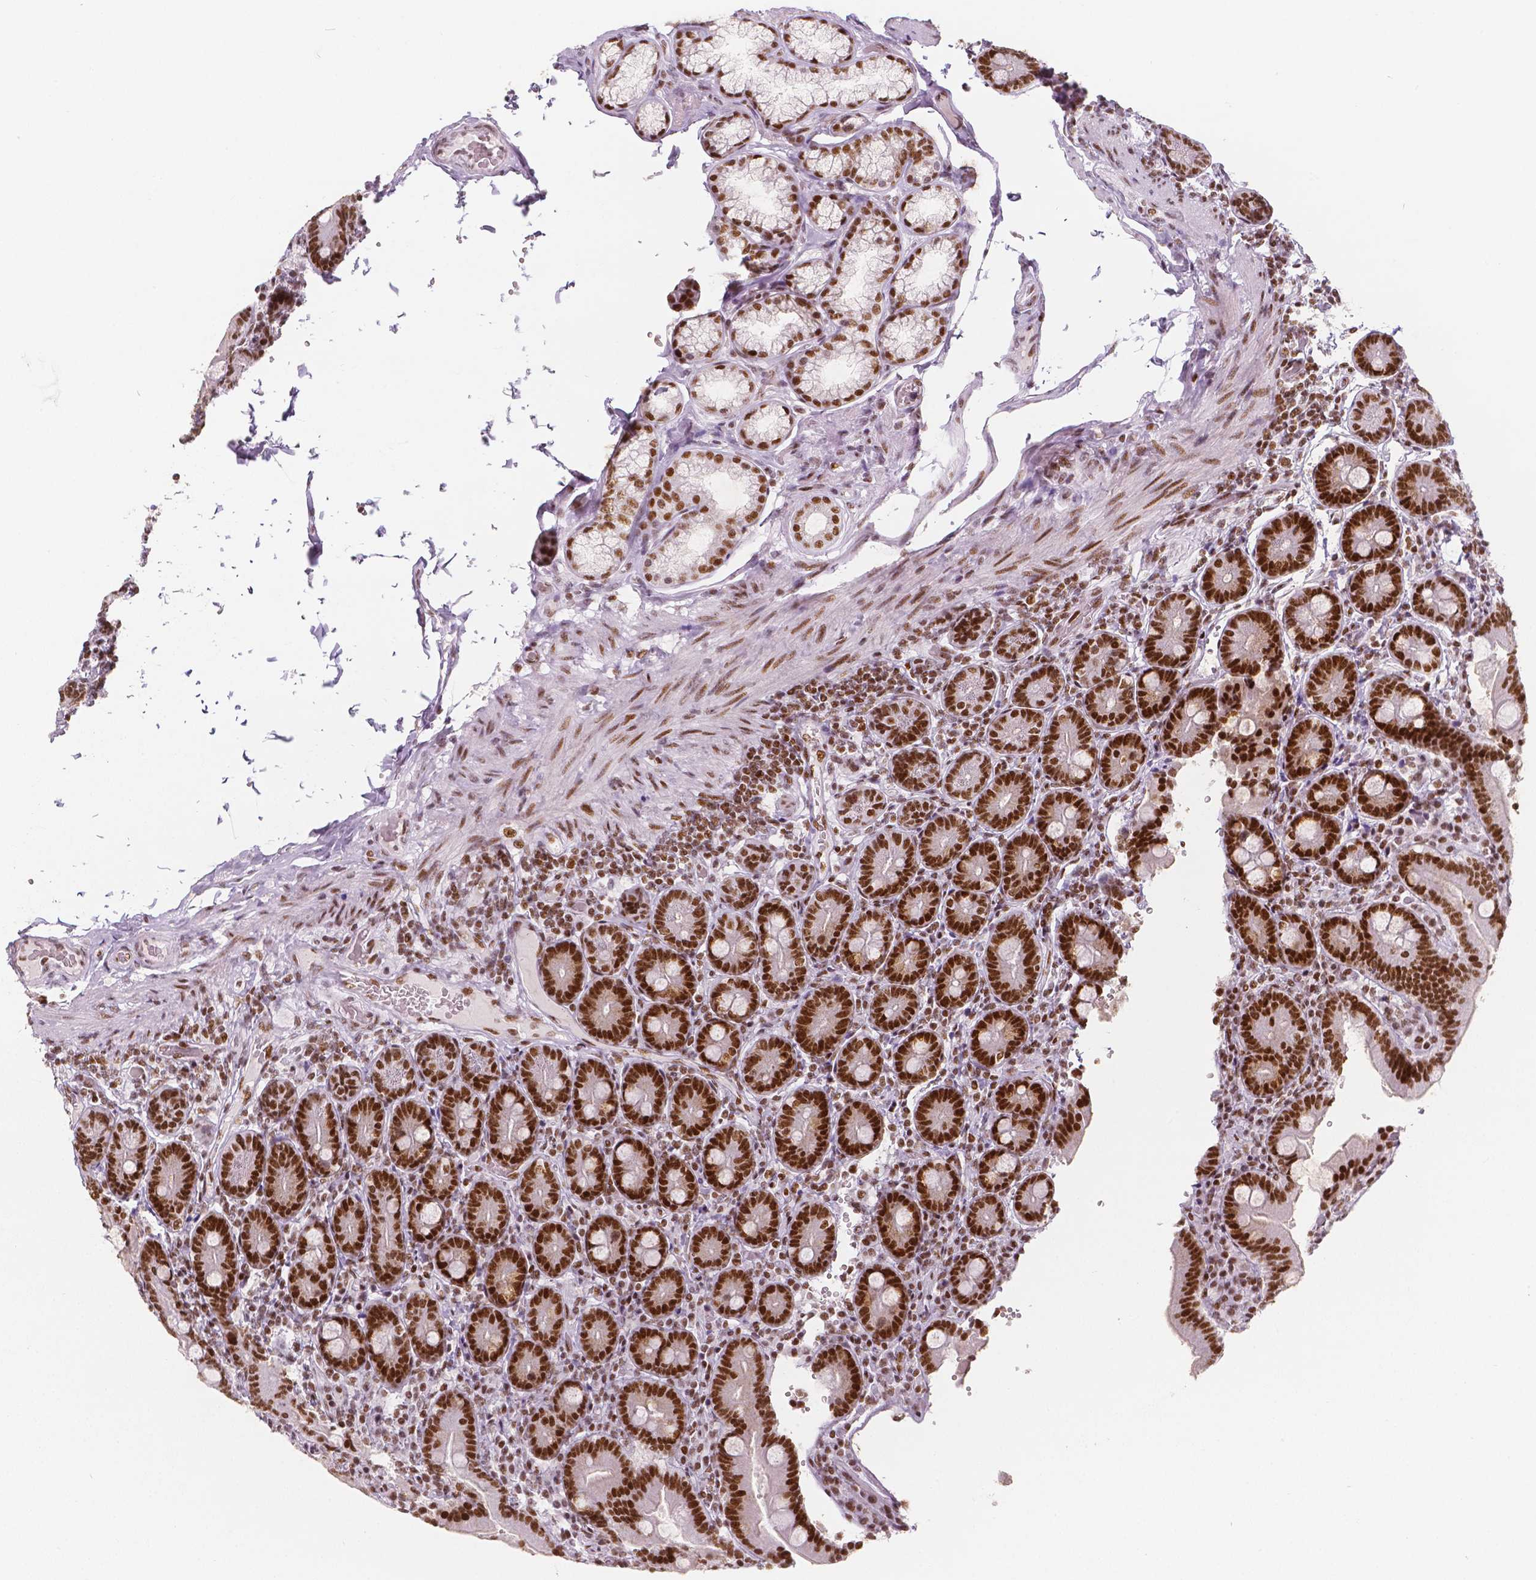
{"staining": {"intensity": "strong", "quantity": ">75%", "location": "nuclear"}, "tissue": "duodenum", "cell_type": "Glandular cells", "image_type": "normal", "snomed": [{"axis": "morphology", "description": "Normal tissue, NOS"}, {"axis": "topography", "description": "Duodenum"}], "caption": "Immunohistochemistry (IHC) histopathology image of unremarkable duodenum stained for a protein (brown), which demonstrates high levels of strong nuclear staining in approximately >75% of glandular cells.", "gene": "HDAC1", "patient": {"sex": "female", "age": 62}}